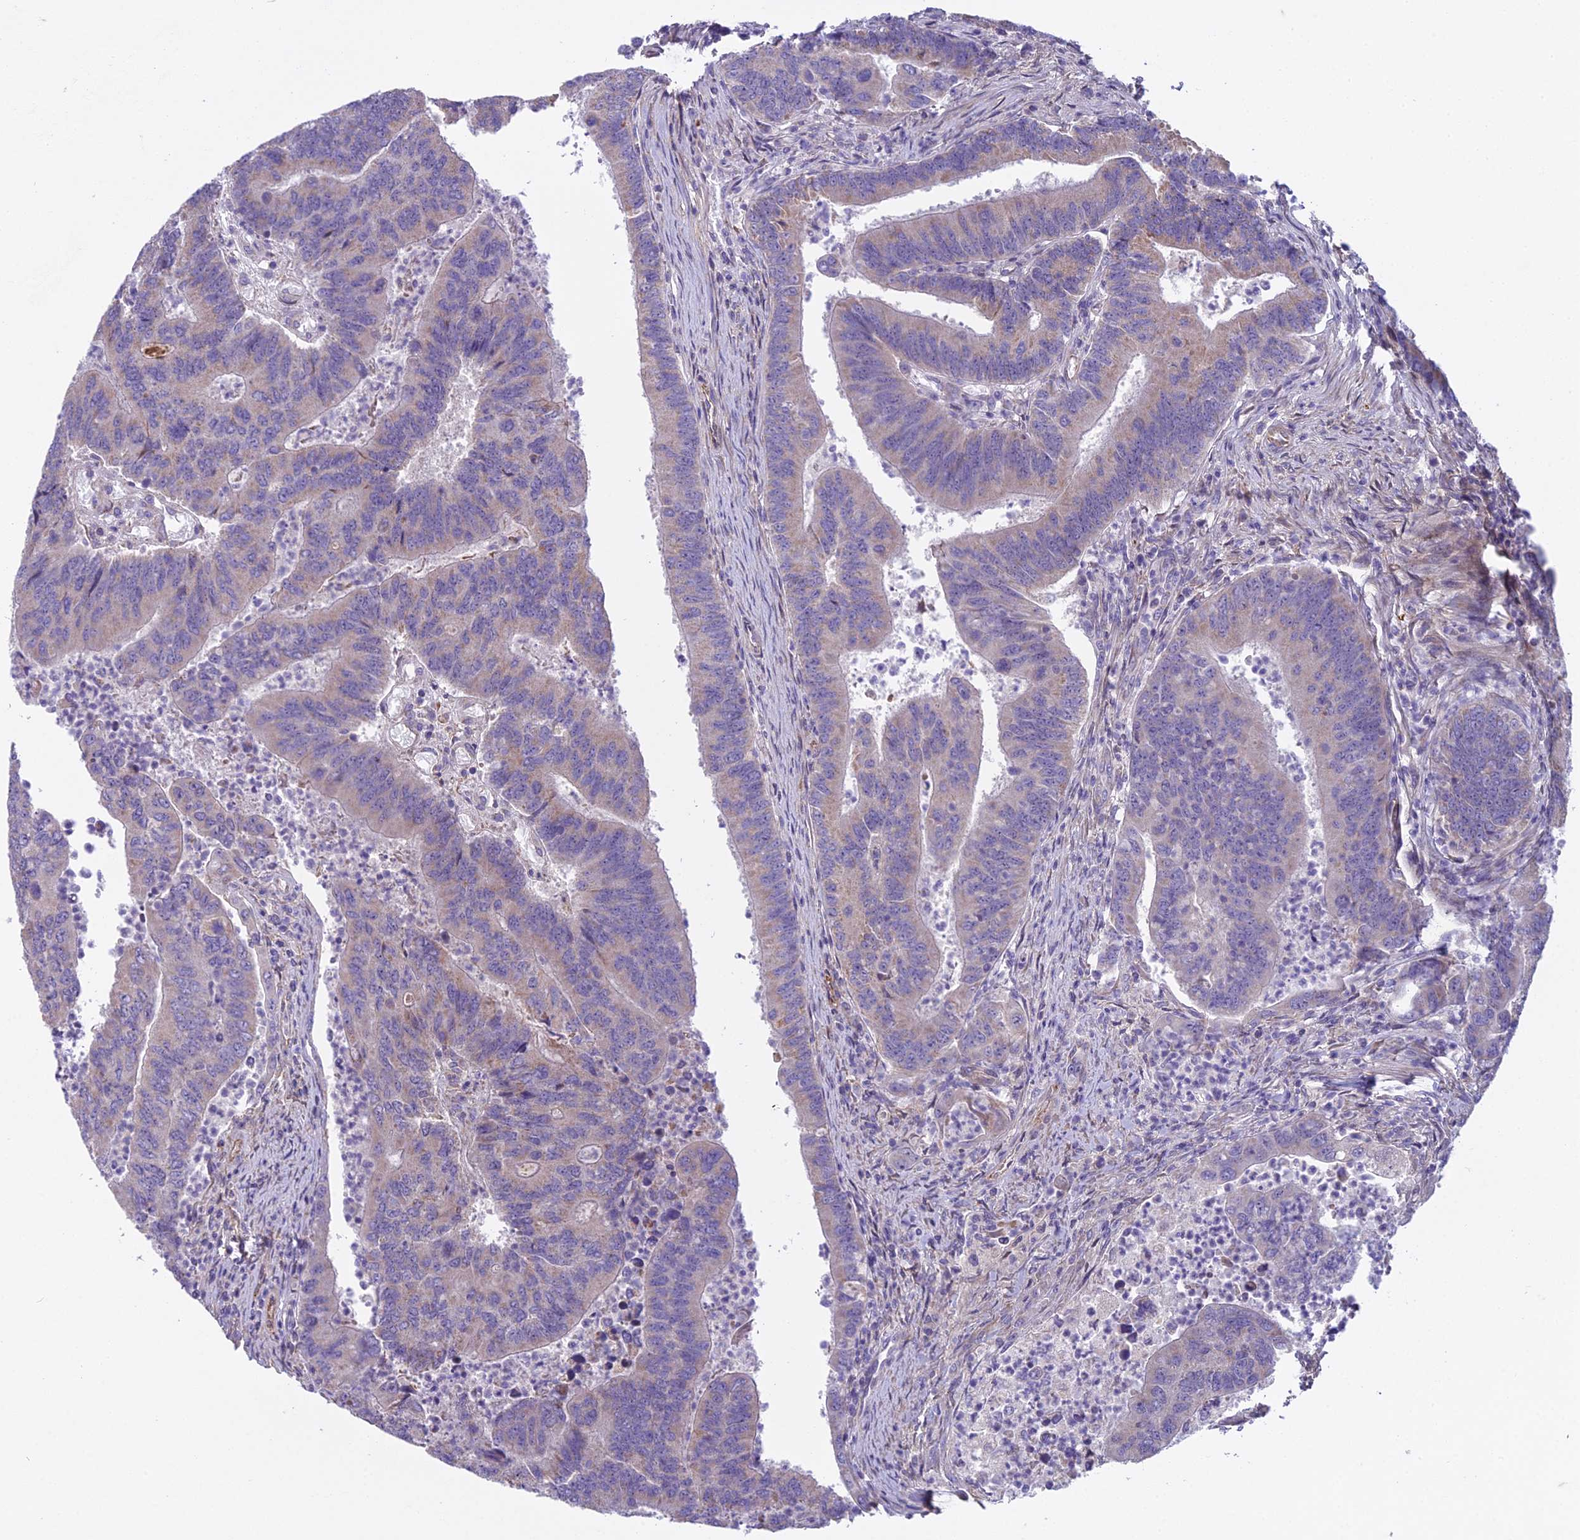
{"staining": {"intensity": "weak", "quantity": "25%-75%", "location": "cytoplasmic/membranous"}, "tissue": "colorectal cancer", "cell_type": "Tumor cells", "image_type": "cancer", "snomed": [{"axis": "morphology", "description": "Adenocarcinoma, NOS"}, {"axis": "topography", "description": "Colon"}], "caption": "This micrograph displays immunohistochemistry (IHC) staining of human colorectal adenocarcinoma, with low weak cytoplasmic/membranous expression in about 25%-75% of tumor cells.", "gene": "DUS2", "patient": {"sex": "female", "age": 67}}